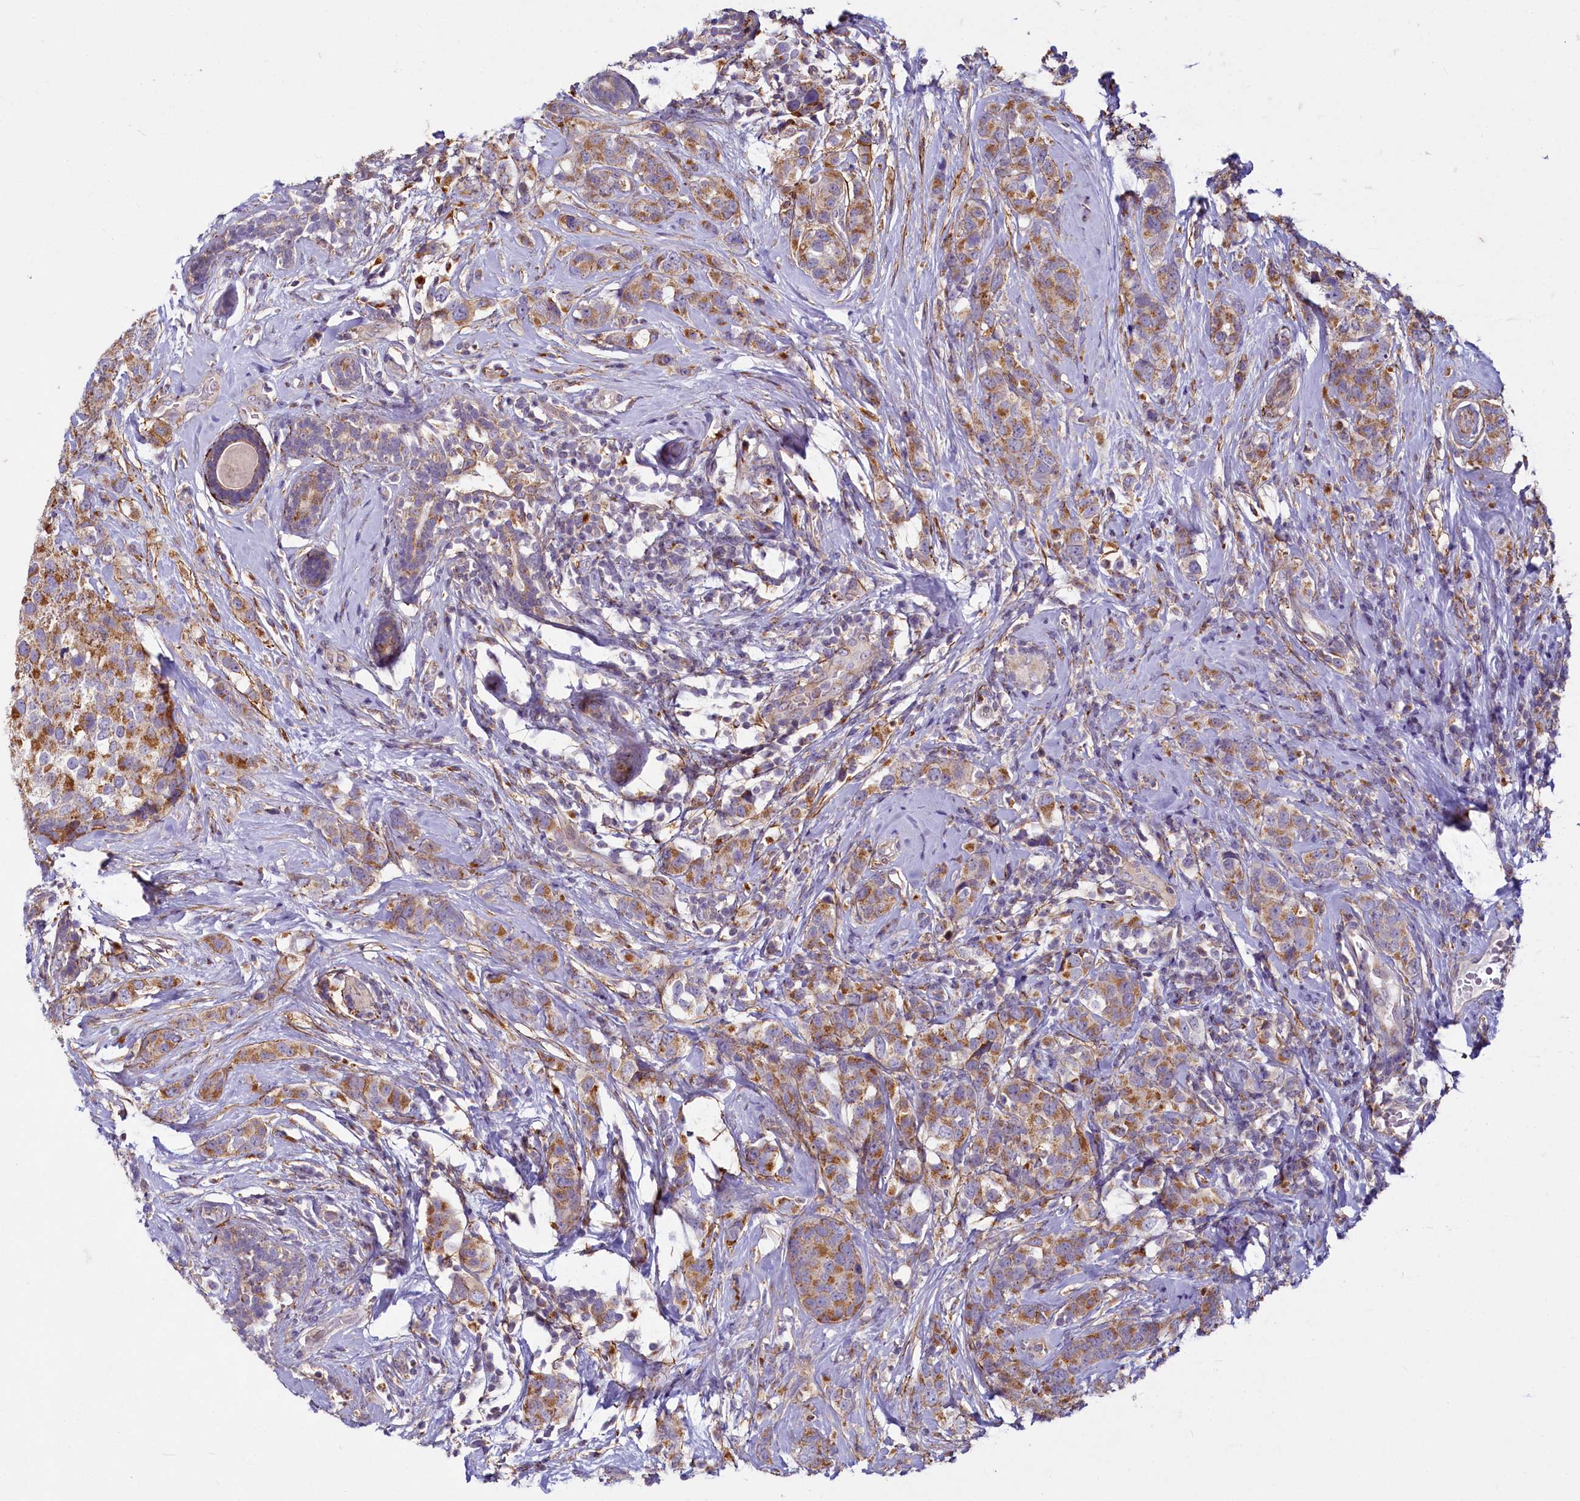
{"staining": {"intensity": "moderate", "quantity": ">75%", "location": "cytoplasmic/membranous"}, "tissue": "breast cancer", "cell_type": "Tumor cells", "image_type": "cancer", "snomed": [{"axis": "morphology", "description": "Lobular carcinoma"}, {"axis": "topography", "description": "Breast"}], "caption": "High-power microscopy captured an immunohistochemistry (IHC) micrograph of breast lobular carcinoma, revealing moderate cytoplasmic/membranous staining in approximately >75% of tumor cells.", "gene": "ADCY2", "patient": {"sex": "female", "age": 59}}